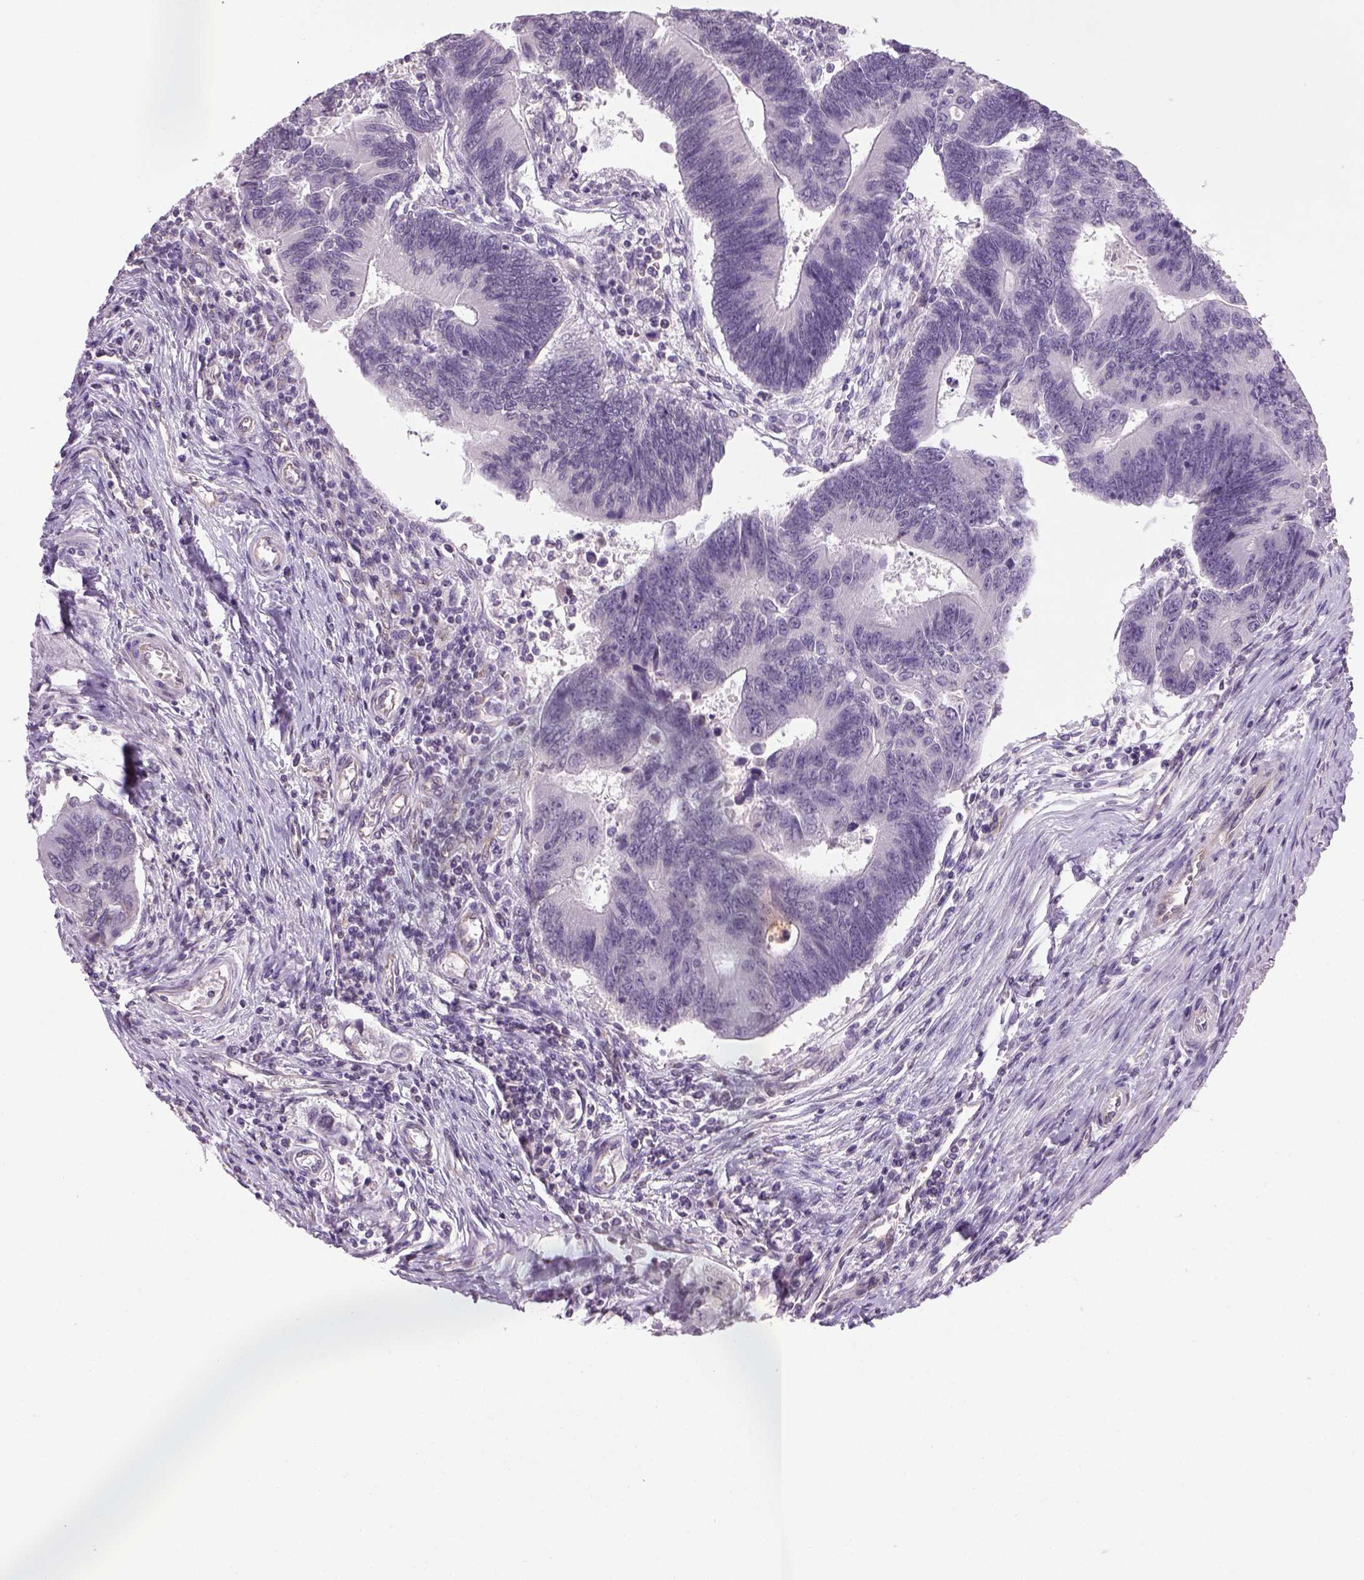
{"staining": {"intensity": "negative", "quantity": "none", "location": "none"}, "tissue": "colorectal cancer", "cell_type": "Tumor cells", "image_type": "cancer", "snomed": [{"axis": "morphology", "description": "Adenocarcinoma, NOS"}, {"axis": "topography", "description": "Colon"}], "caption": "Protein analysis of colorectal cancer demonstrates no significant staining in tumor cells.", "gene": "PRRT1", "patient": {"sex": "female", "age": 67}}